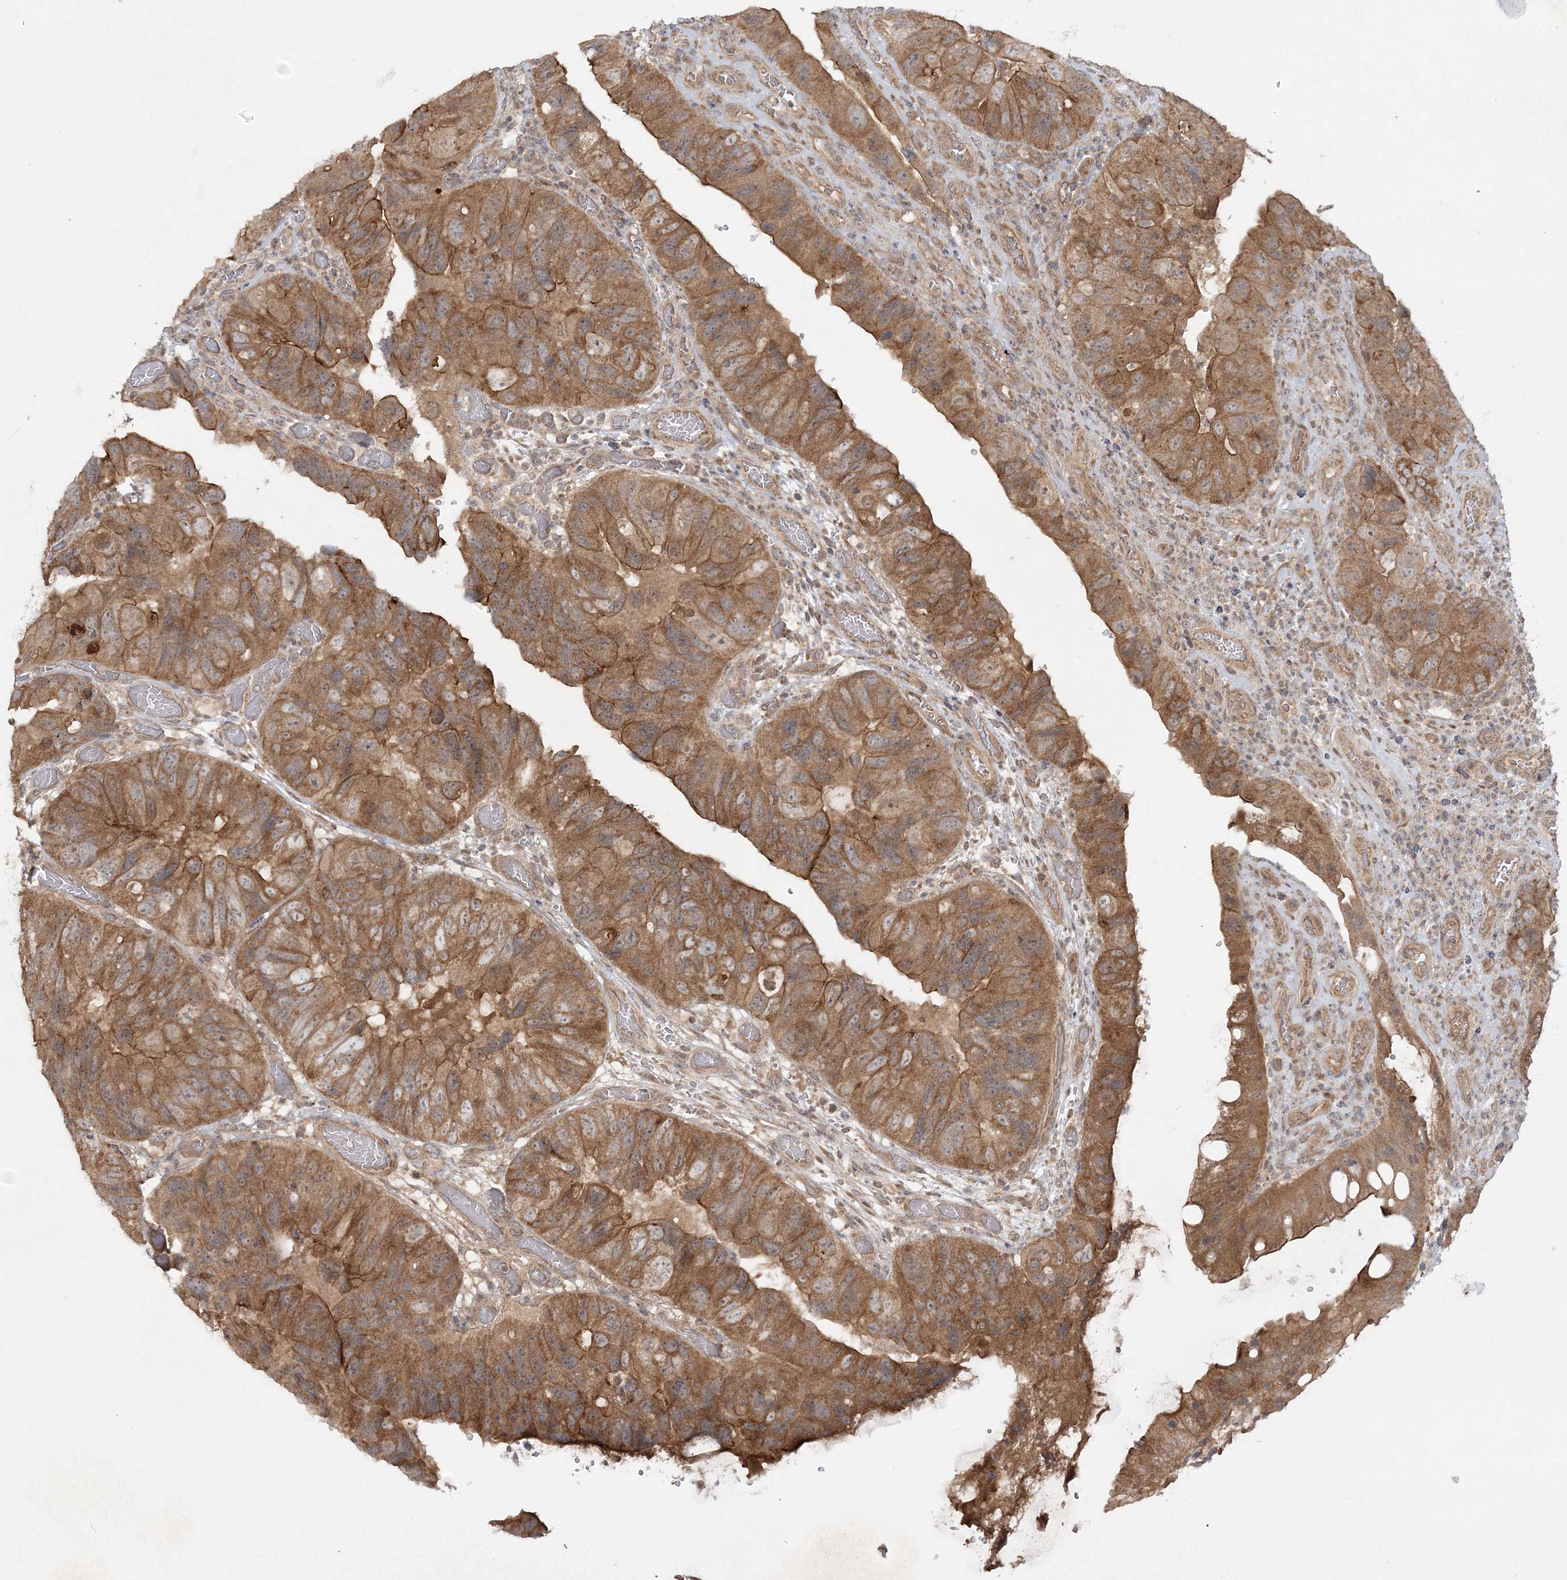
{"staining": {"intensity": "moderate", "quantity": ">75%", "location": "cytoplasmic/membranous"}, "tissue": "colorectal cancer", "cell_type": "Tumor cells", "image_type": "cancer", "snomed": [{"axis": "morphology", "description": "Adenocarcinoma, NOS"}, {"axis": "topography", "description": "Rectum"}], "caption": "Protein expression analysis of human colorectal cancer (adenocarcinoma) reveals moderate cytoplasmic/membranous positivity in approximately >75% of tumor cells.", "gene": "MOCS2", "patient": {"sex": "male", "age": 63}}